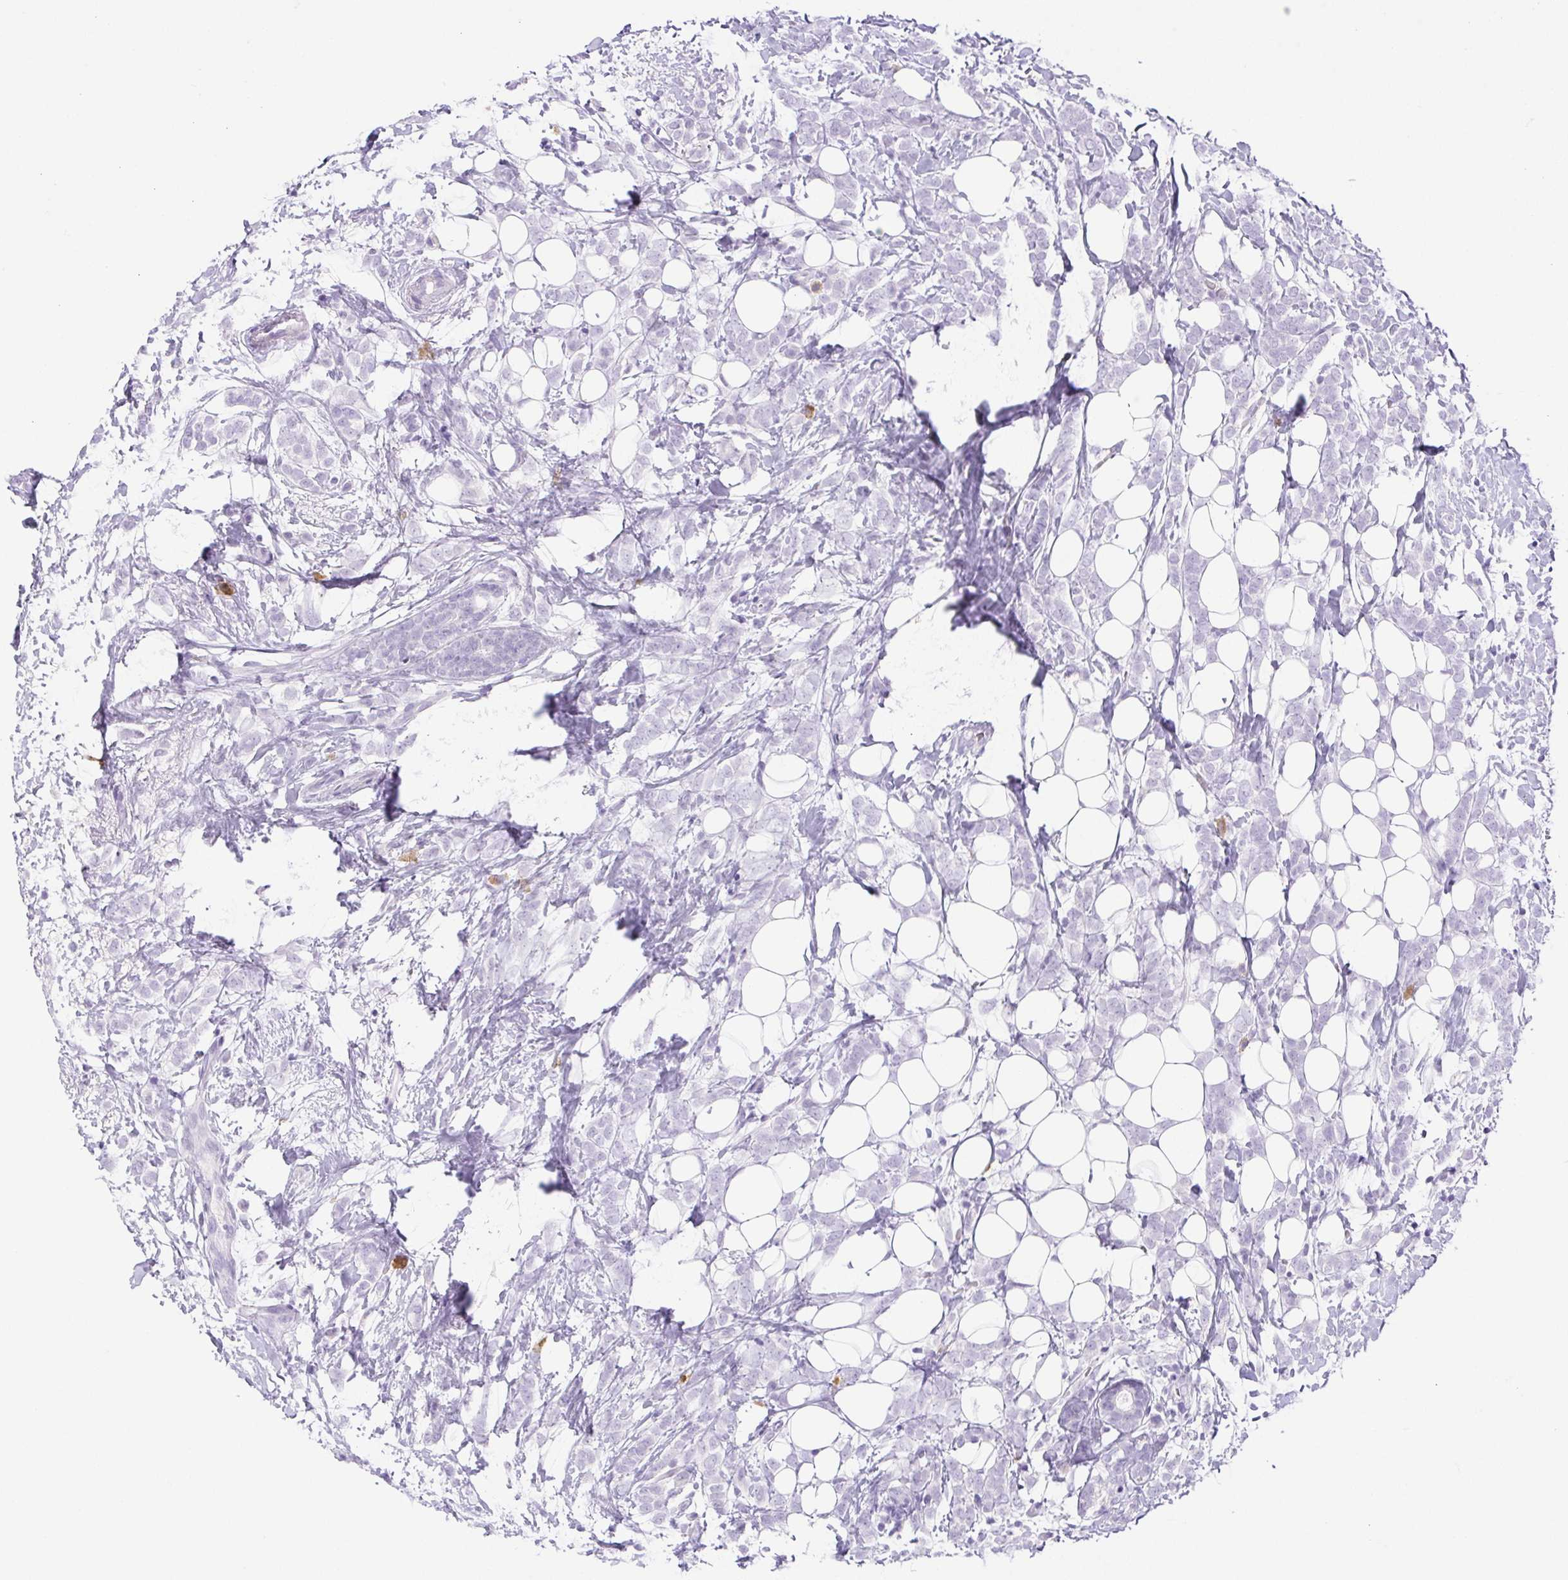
{"staining": {"intensity": "negative", "quantity": "none", "location": "none"}, "tissue": "breast cancer", "cell_type": "Tumor cells", "image_type": "cancer", "snomed": [{"axis": "morphology", "description": "Lobular carcinoma"}, {"axis": "topography", "description": "Breast"}], "caption": "The image exhibits no significant expression in tumor cells of lobular carcinoma (breast). Brightfield microscopy of IHC stained with DAB (3,3'-diaminobenzidine) (brown) and hematoxylin (blue), captured at high magnification.", "gene": "PAPPA2", "patient": {"sex": "female", "age": 49}}